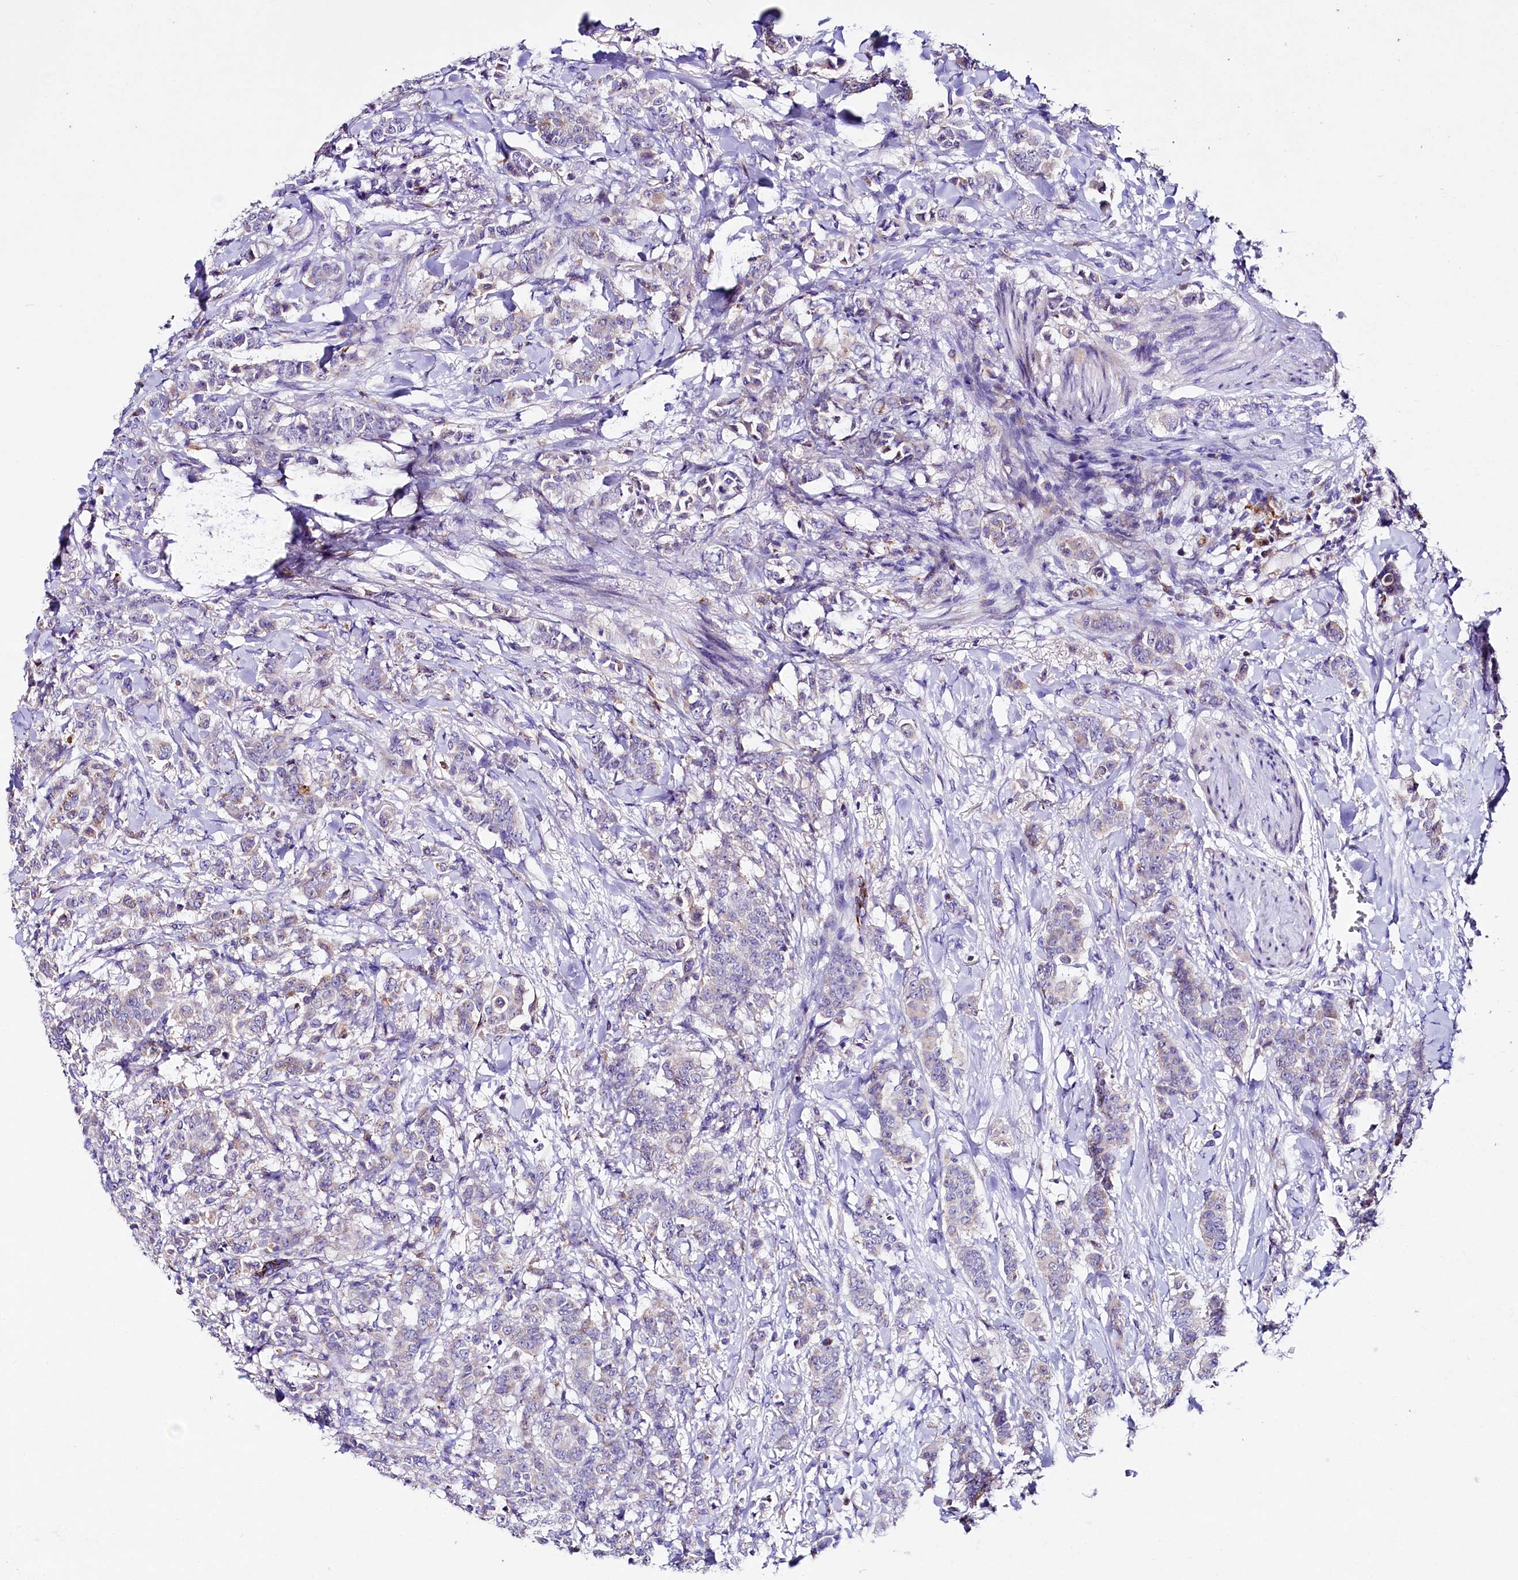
{"staining": {"intensity": "weak", "quantity": "<25%", "location": "cytoplasmic/membranous"}, "tissue": "breast cancer", "cell_type": "Tumor cells", "image_type": "cancer", "snomed": [{"axis": "morphology", "description": "Duct carcinoma"}, {"axis": "topography", "description": "Breast"}], "caption": "The micrograph shows no staining of tumor cells in breast cancer.", "gene": "SACM1L", "patient": {"sex": "female", "age": 40}}